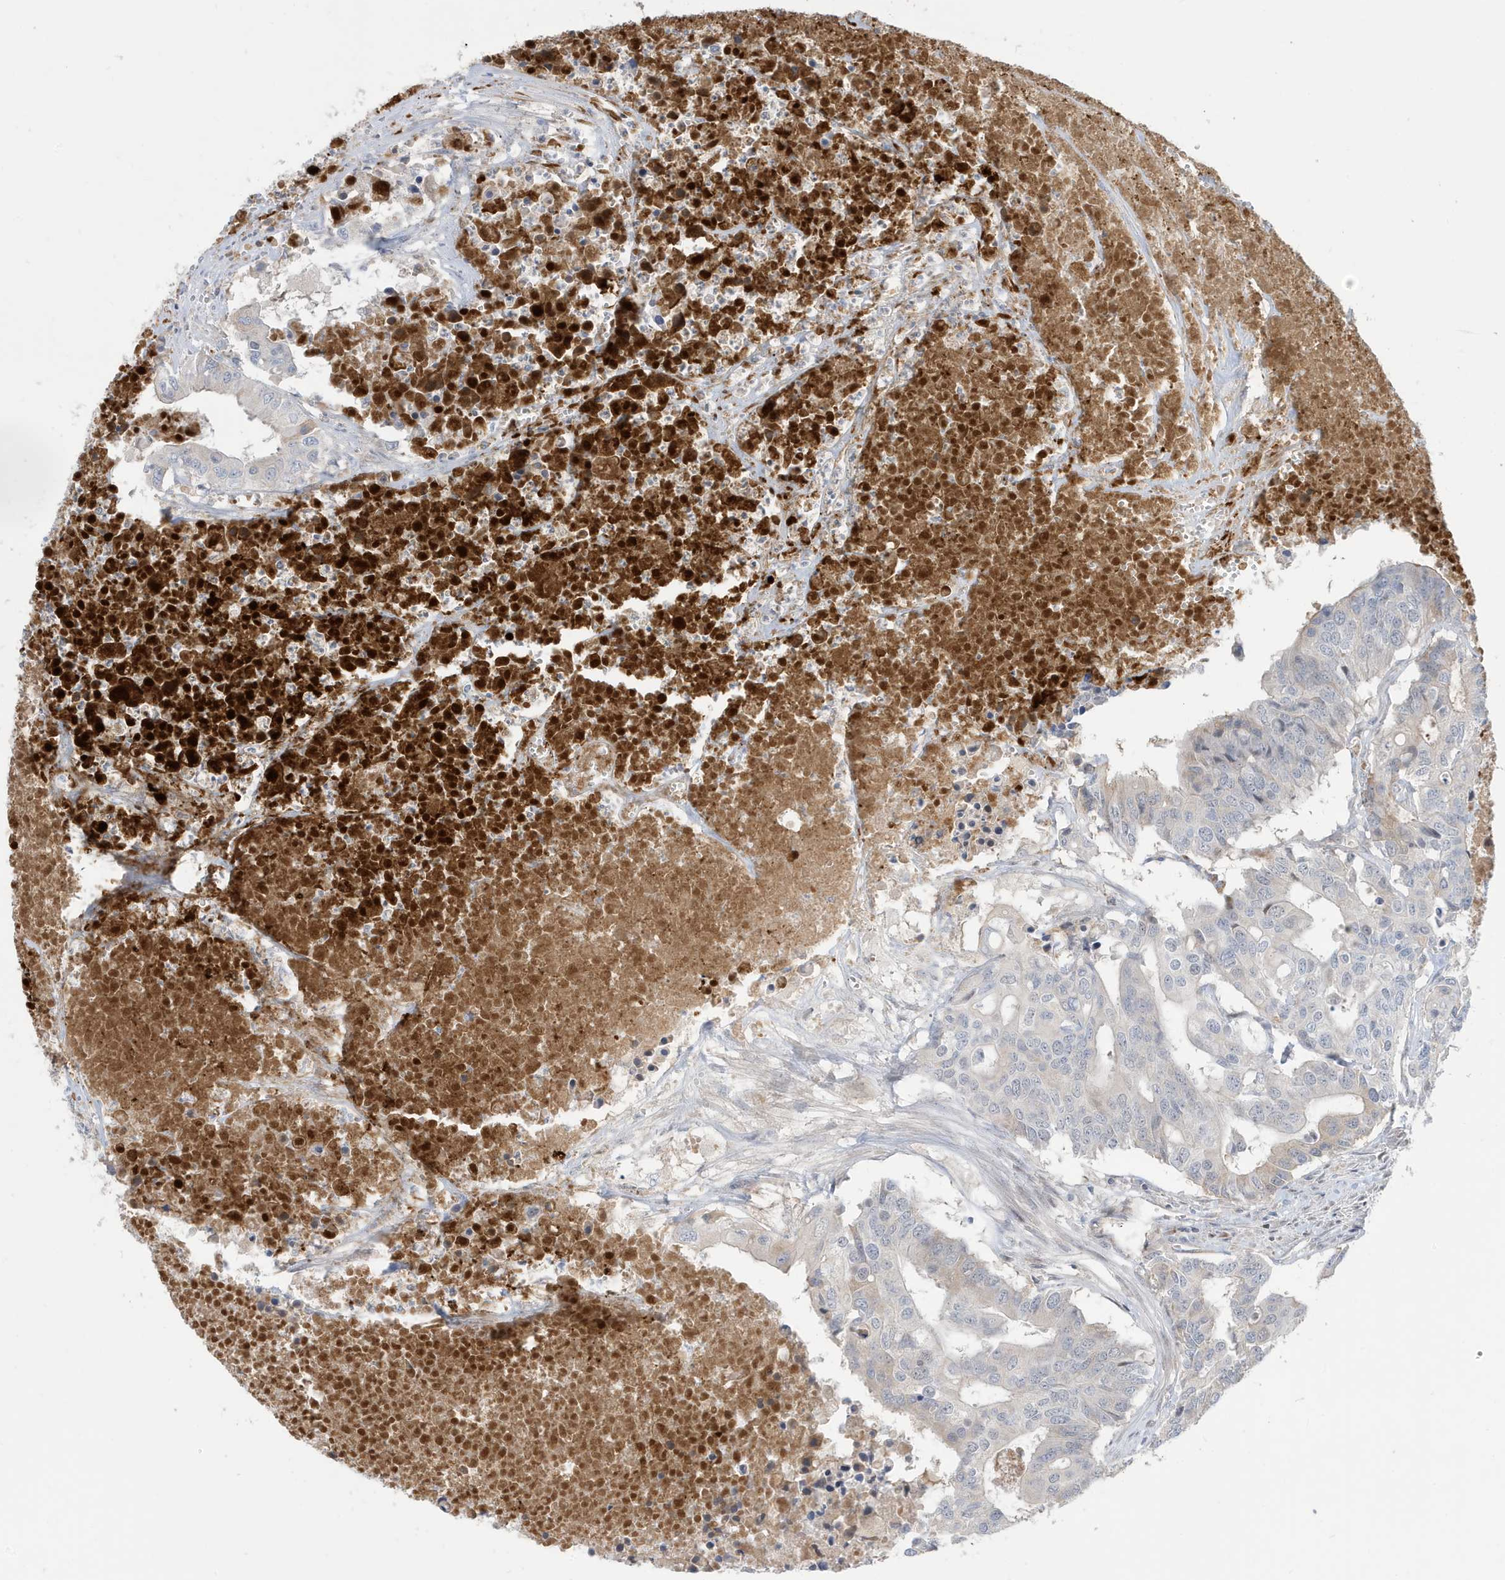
{"staining": {"intensity": "weak", "quantity": "<25%", "location": "cytoplasmic/membranous"}, "tissue": "colorectal cancer", "cell_type": "Tumor cells", "image_type": "cancer", "snomed": [{"axis": "morphology", "description": "Adenocarcinoma, NOS"}, {"axis": "topography", "description": "Colon"}], "caption": "Micrograph shows no significant protein staining in tumor cells of colorectal cancer. (DAB immunohistochemistry with hematoxylin counter stain).", "gene": "IFT57", "patient": {"sex": "male", "age": 77}}